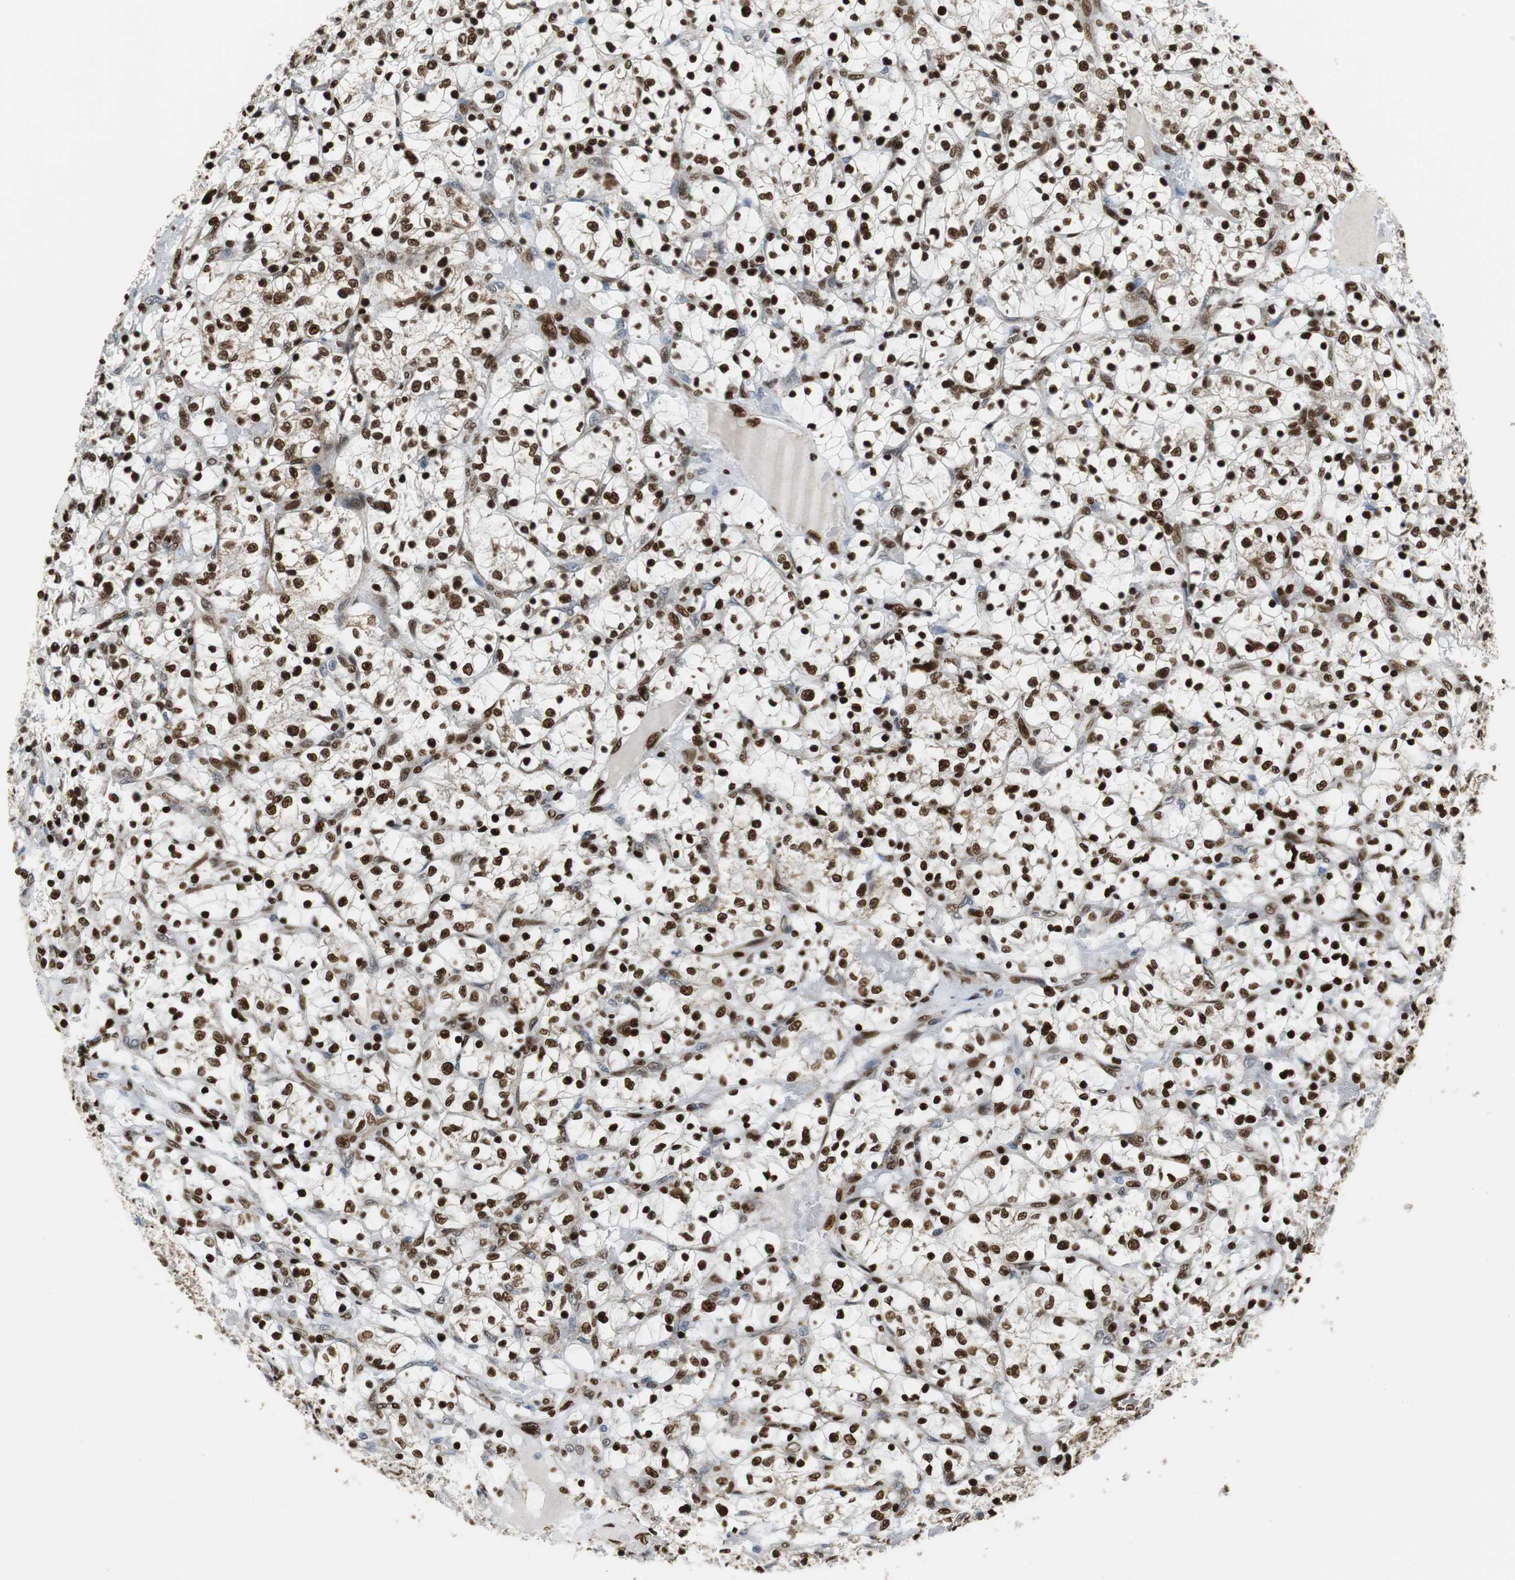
{"staining": {"intensity": "strong", "quantity": ">75%", "location": "nuclear"}, "tissue": "renal cancer", "cell_type": "Tumor cells", "image_type": "cancer", "snomed": [{"axis": "morphology", "description": "Adenocarcinoma, NOS"}, {"axis": "topography", "description": "Kidney"}], "caption": "Renal adenocarcinoma tissue reveals strong nuclear staining in approximately >75% of tumor cells", "gene": "HDAC1", "patient": {"sex": "female", "age": 69}}